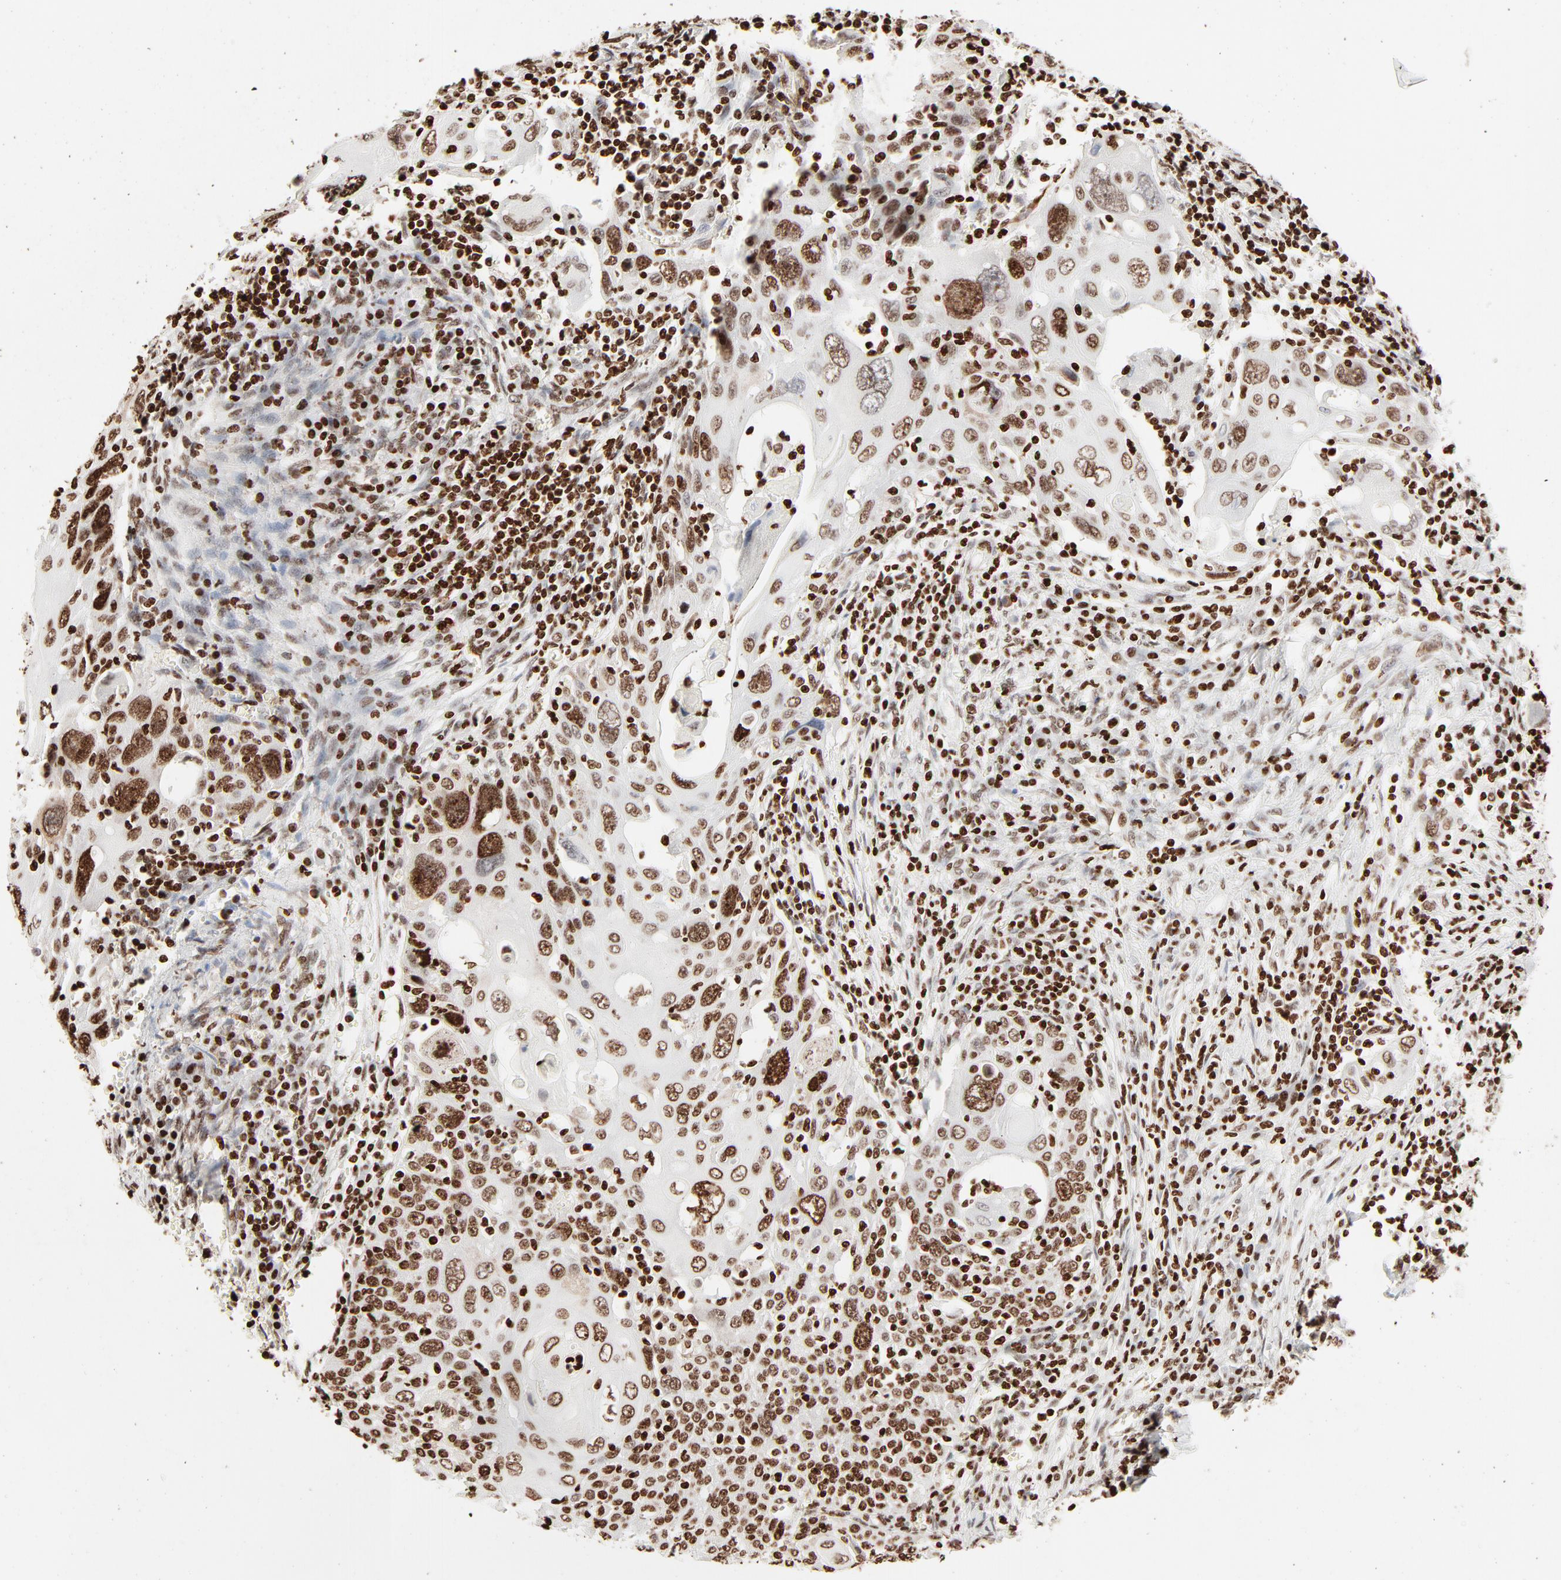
{"staining": {"intensity": "moderate", "quantity": ">75%", "location": "nuclear"}, "tissue": "cervical cancer", "cell_type": "Tumor cells", "image_type": "cancer", "snomed": [{"axis": "morphology", "description": "Squamous cell carcinoma, NOS"}, {"axis": "topography", "description": "Cervix"}], "caption": "A medium amount of moderate nuclear positivity is appreciated in approximately >75% of tumor cells in cervical cancer tissue. (Stains: DAB (3,3'-diaminobenzidine) in brown, nuclei in blue, Microscopy: brightfield microscopy at high magnification).", "gene": "HMGB2", "patient": {"sex": "female", "age": 54}}